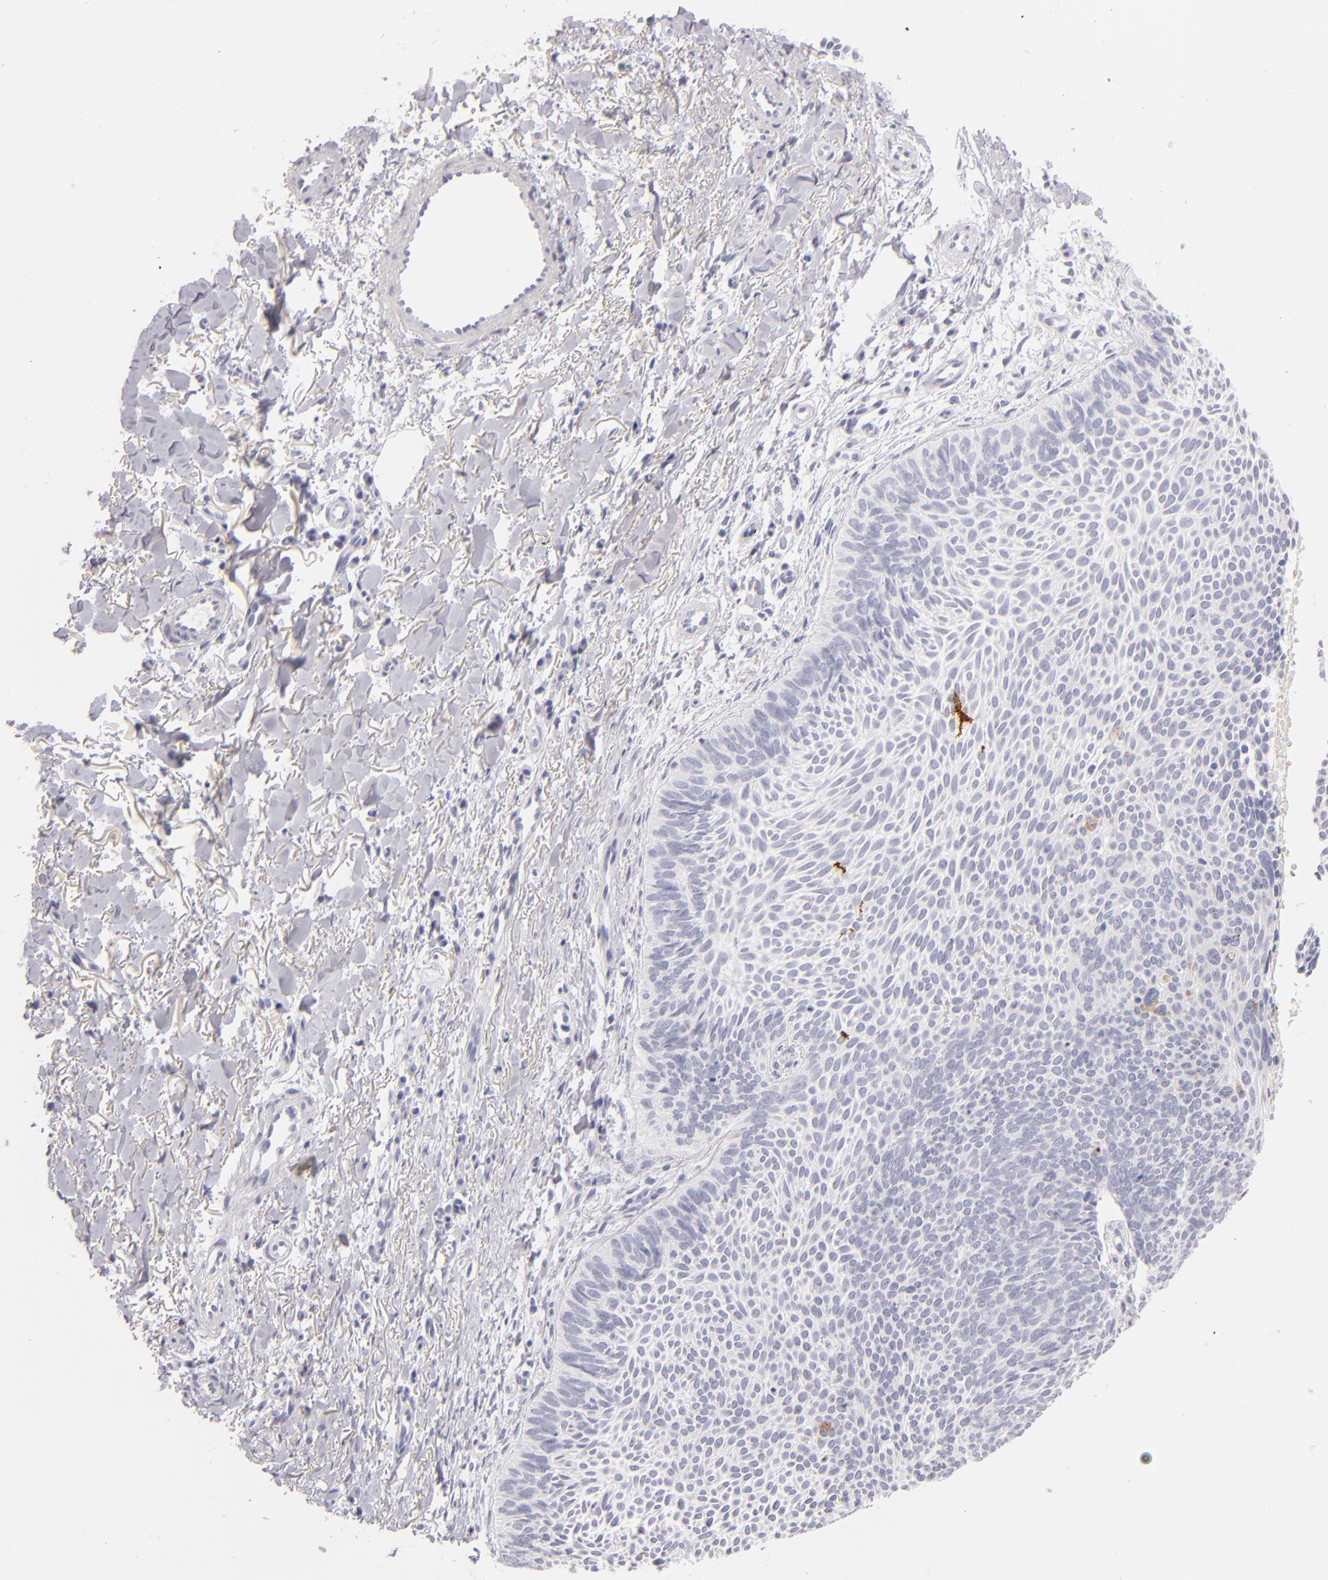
{"staining": {"intensity": "negative", "quantity": "none", "location": "none"}, "tissue": "skin cancer", "cell_type": "Tumor cells", "image_type": "cancer", "snomed": [{"axis": "morphology", "description": "Basal cell carcinoma"}, {"axis": "topography", "description": "Skin"}], "caption": "Immunohistochemistry of human skin cancer reveals no expression in tumor cells.", "gene": "CD207", "patient": {"sex": "male", "age": 84}}